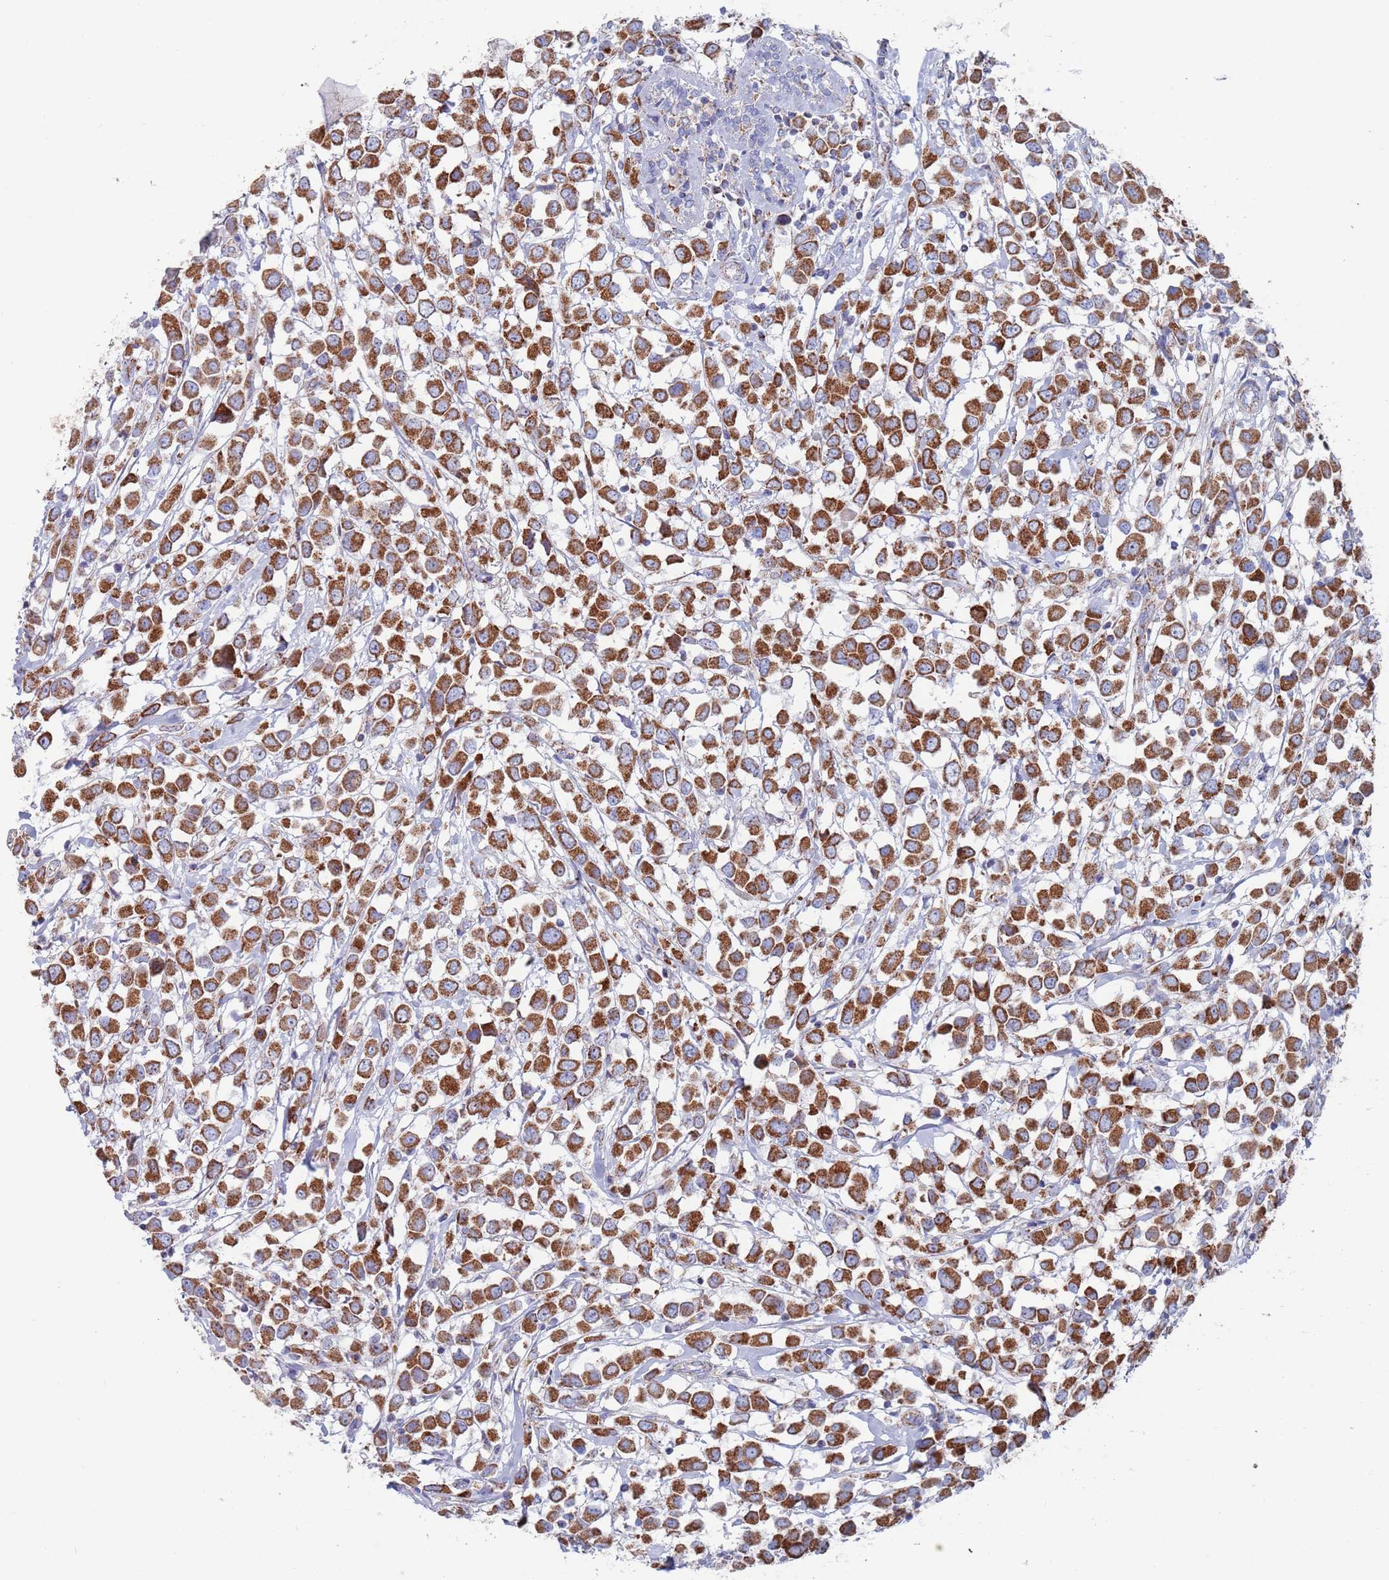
{"staining": {"intensity": "strong", "quantity": ">75%", "location": "cytoplasmic/membranous"}, "tissue": "breast cancer", "cell_type": "Tumor cells", "image_type": "cancer", "snomed": [{"axis": "morphology", "description": "Duct carcinoma"}, {"axis": "topography", "description": "Breast"}], "caption": "The immunohistochemical stain shows strong cytoplasmic/membranous staining in tumor cells of breast cancer tissue. Immunohistochemistry (ihc) stains the protein in brown and the nuclei are stained blue.", "gene": "MRPL22", "patient": {"sex": "female", "age": 61}}